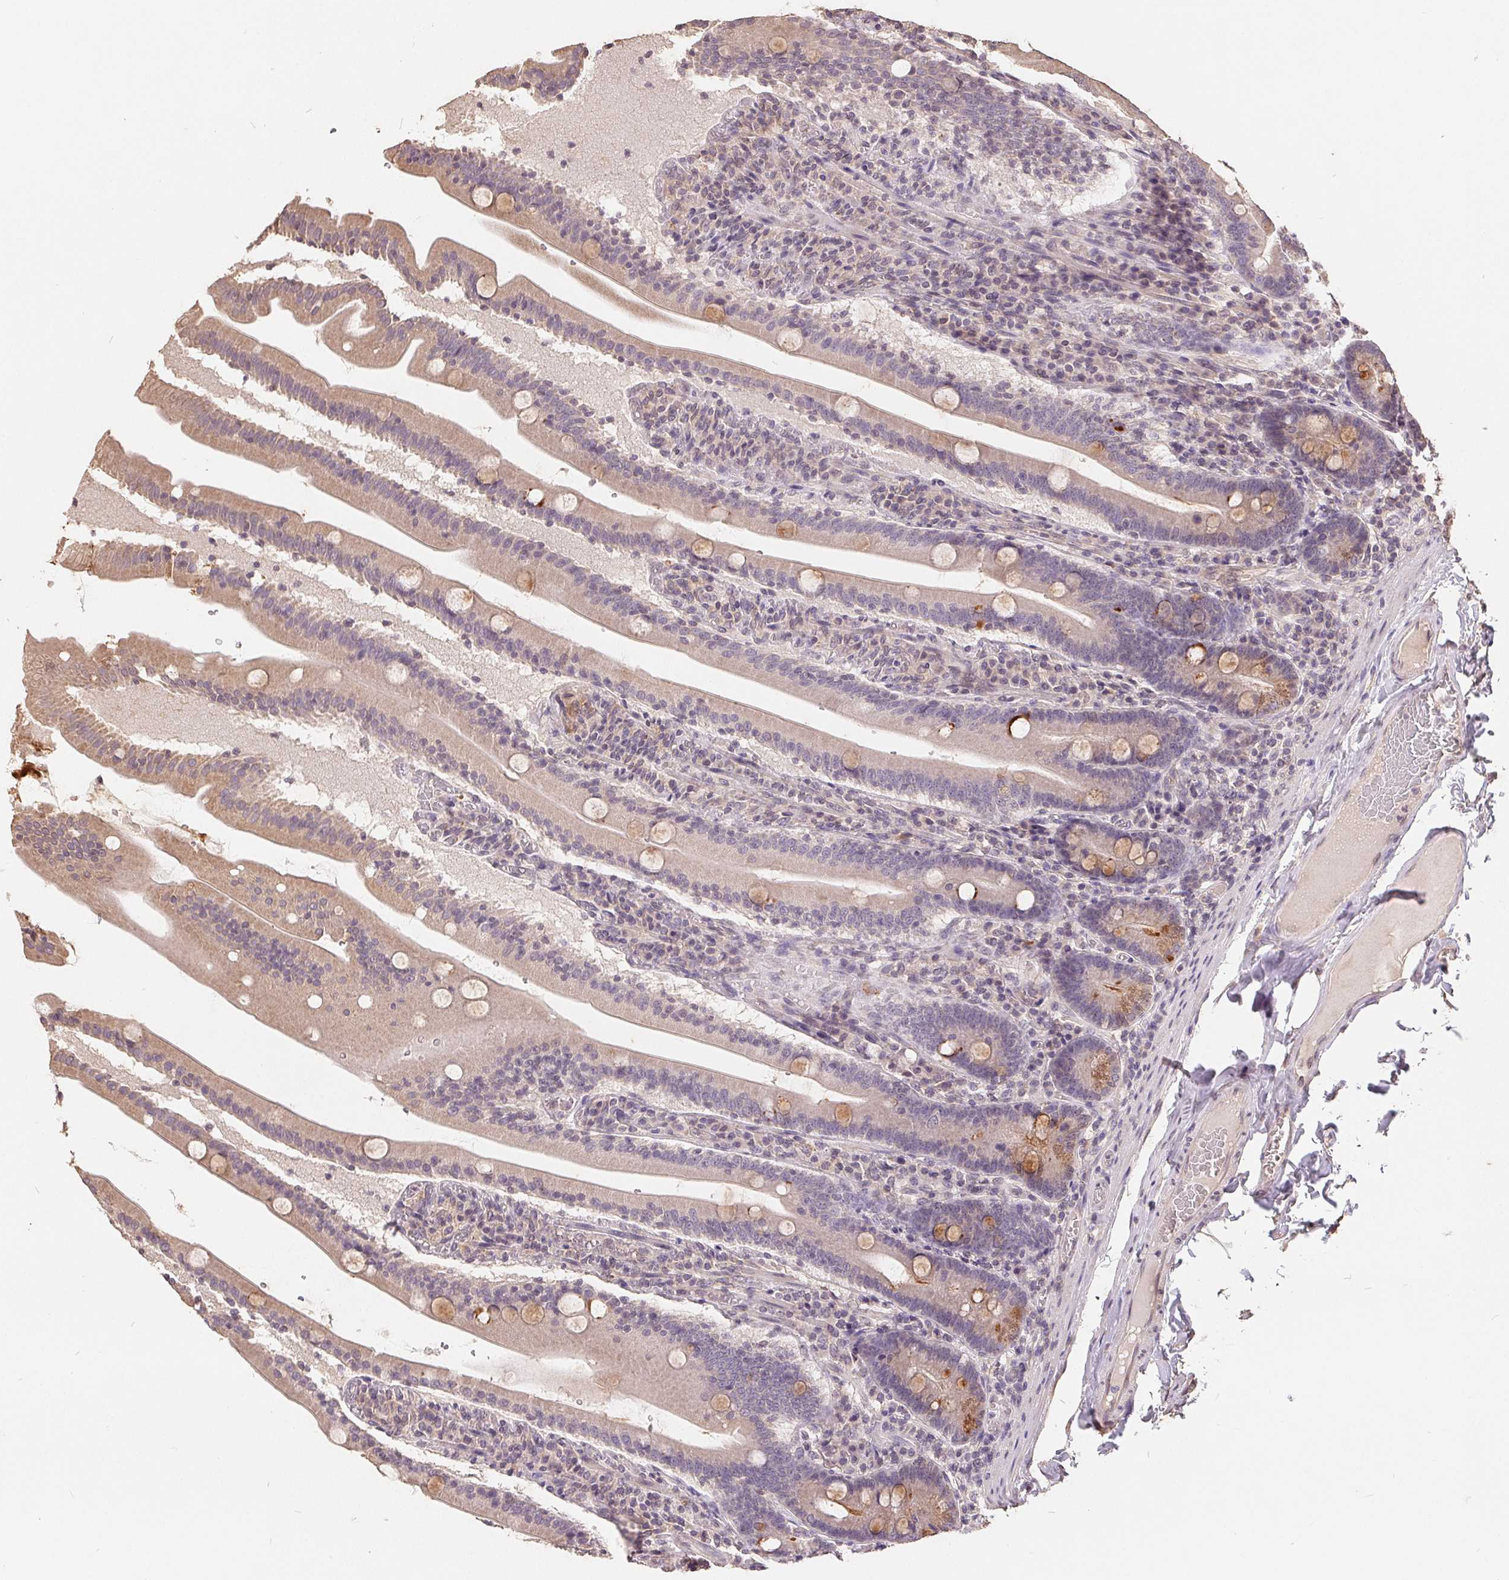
{"staining": {"intensity": "moderate", "quantity": "<25%", "location": "cytoplasmic/membranous"}, "tissue": "small intestine", "cell_type": "Glandular cells", "image_type": "normal", "snomed": [{"axis": "morphology", "description": "Normal tissue, NOS"}, {"axis": "topography", "description": "Small intestine"}], "caption": "A photomicrograph of human small intestine stained for a protein shows moderate cytoplasmic/membranous brown staining in glandular cells. (Brightfield microscopy of DAB IHC at high magnification).", "gene": "CDIPT", "patient": {"sex": "male", "age": 37}}